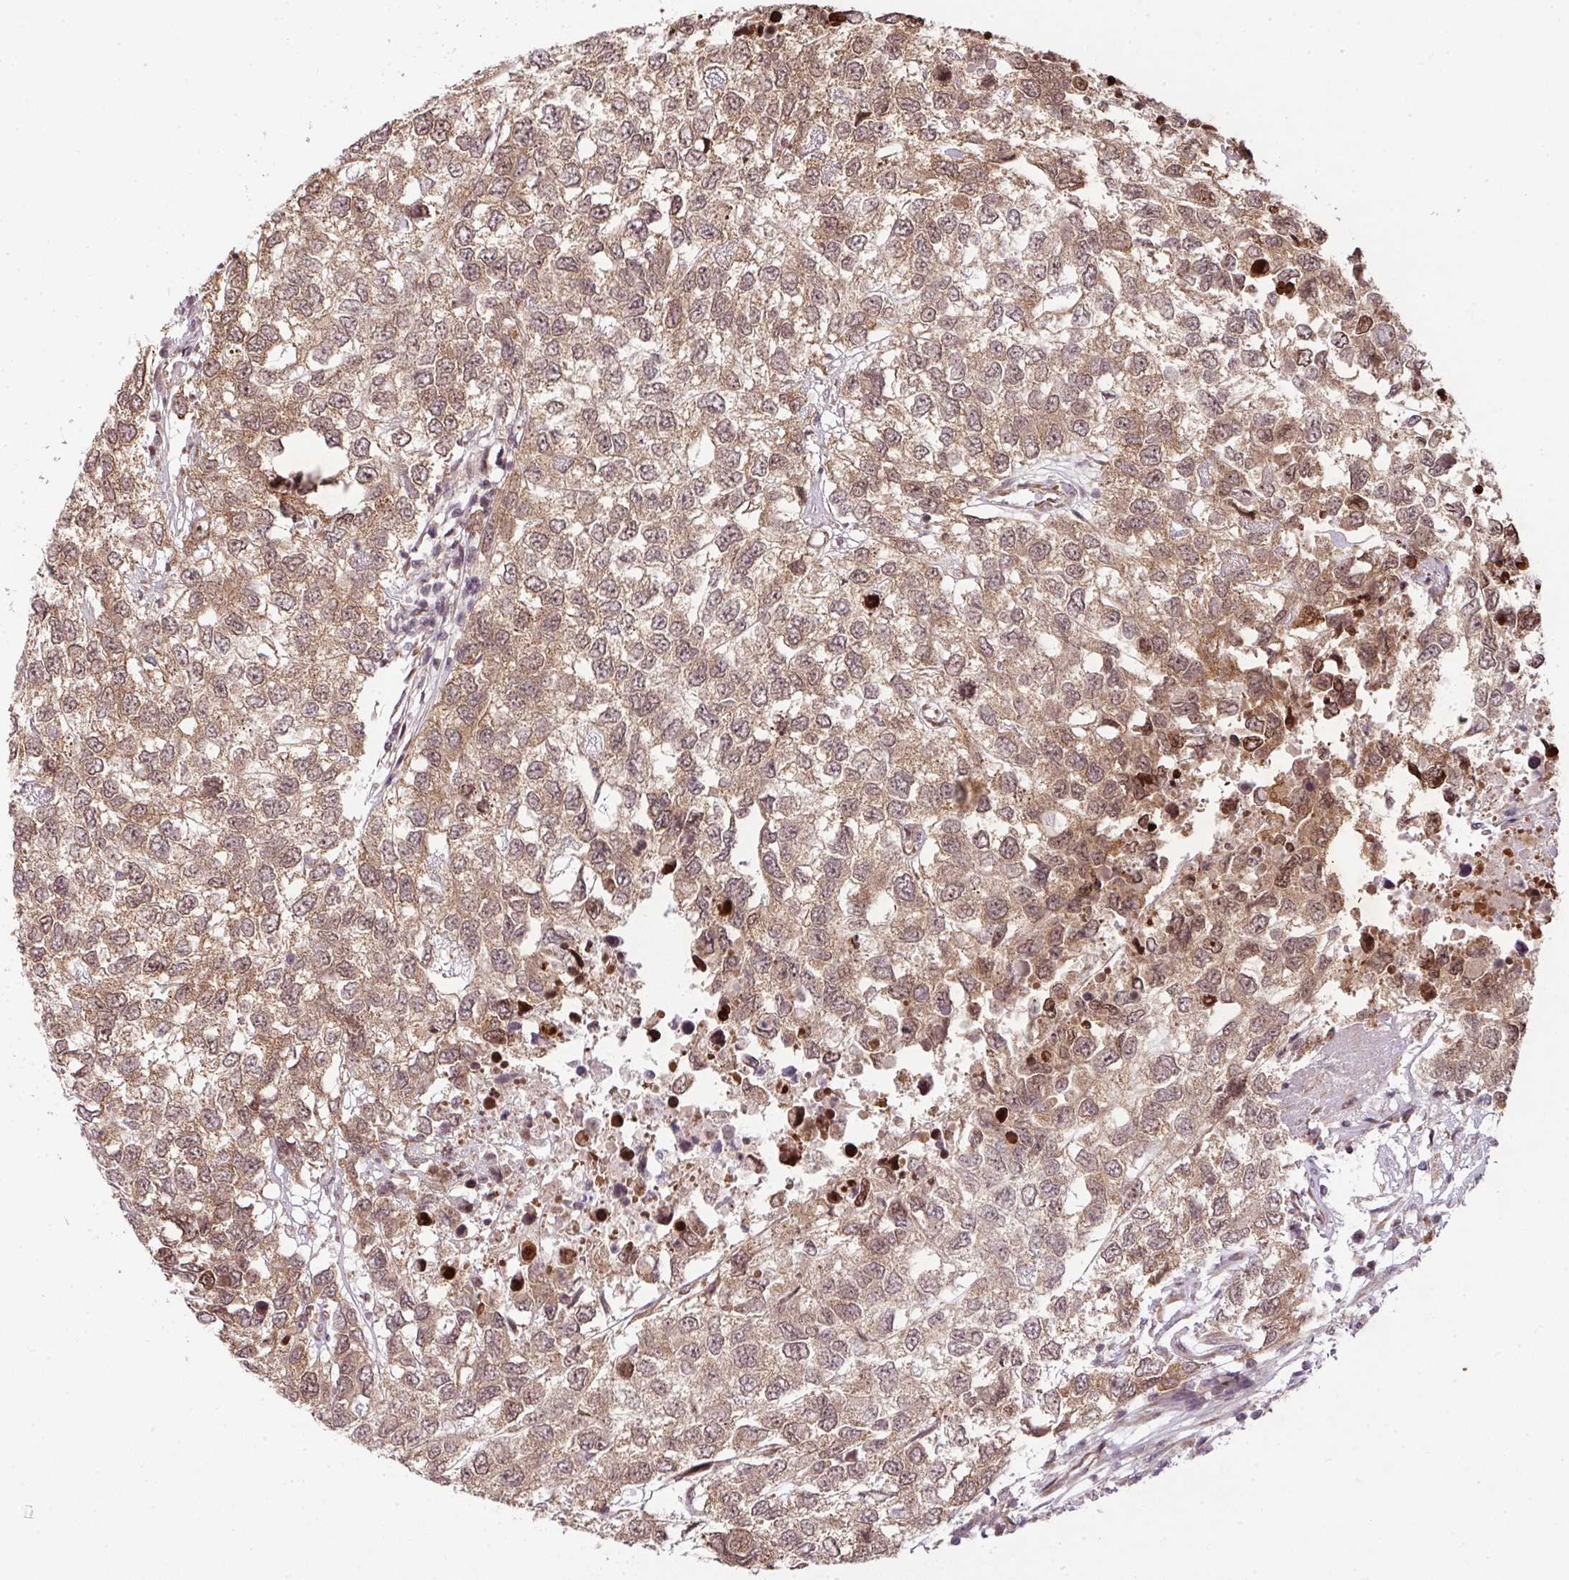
{"staining": {"intensity": "moderate", "quantity": ">75%", "location": "cytoplasmic/membranous,nuclear"}, "tissue": "testis cancer", "cell_type": "Tumor cells", "image_type": "cancer", "snomed": [{"axis": "morphology", "description": "Carcinoma, Embryonal, NOS"}, {"axis": "topography", "description": "Testis"}], "caption": "The micrograph demonstrates staining of testis embryonal carcinoma, revealing moderate cytoplasmic/membranous and nuclear protein positivity (brown color) within tumor cells.", "gene": "PLK1", "patient": {"sex": "male", "age": 83}}